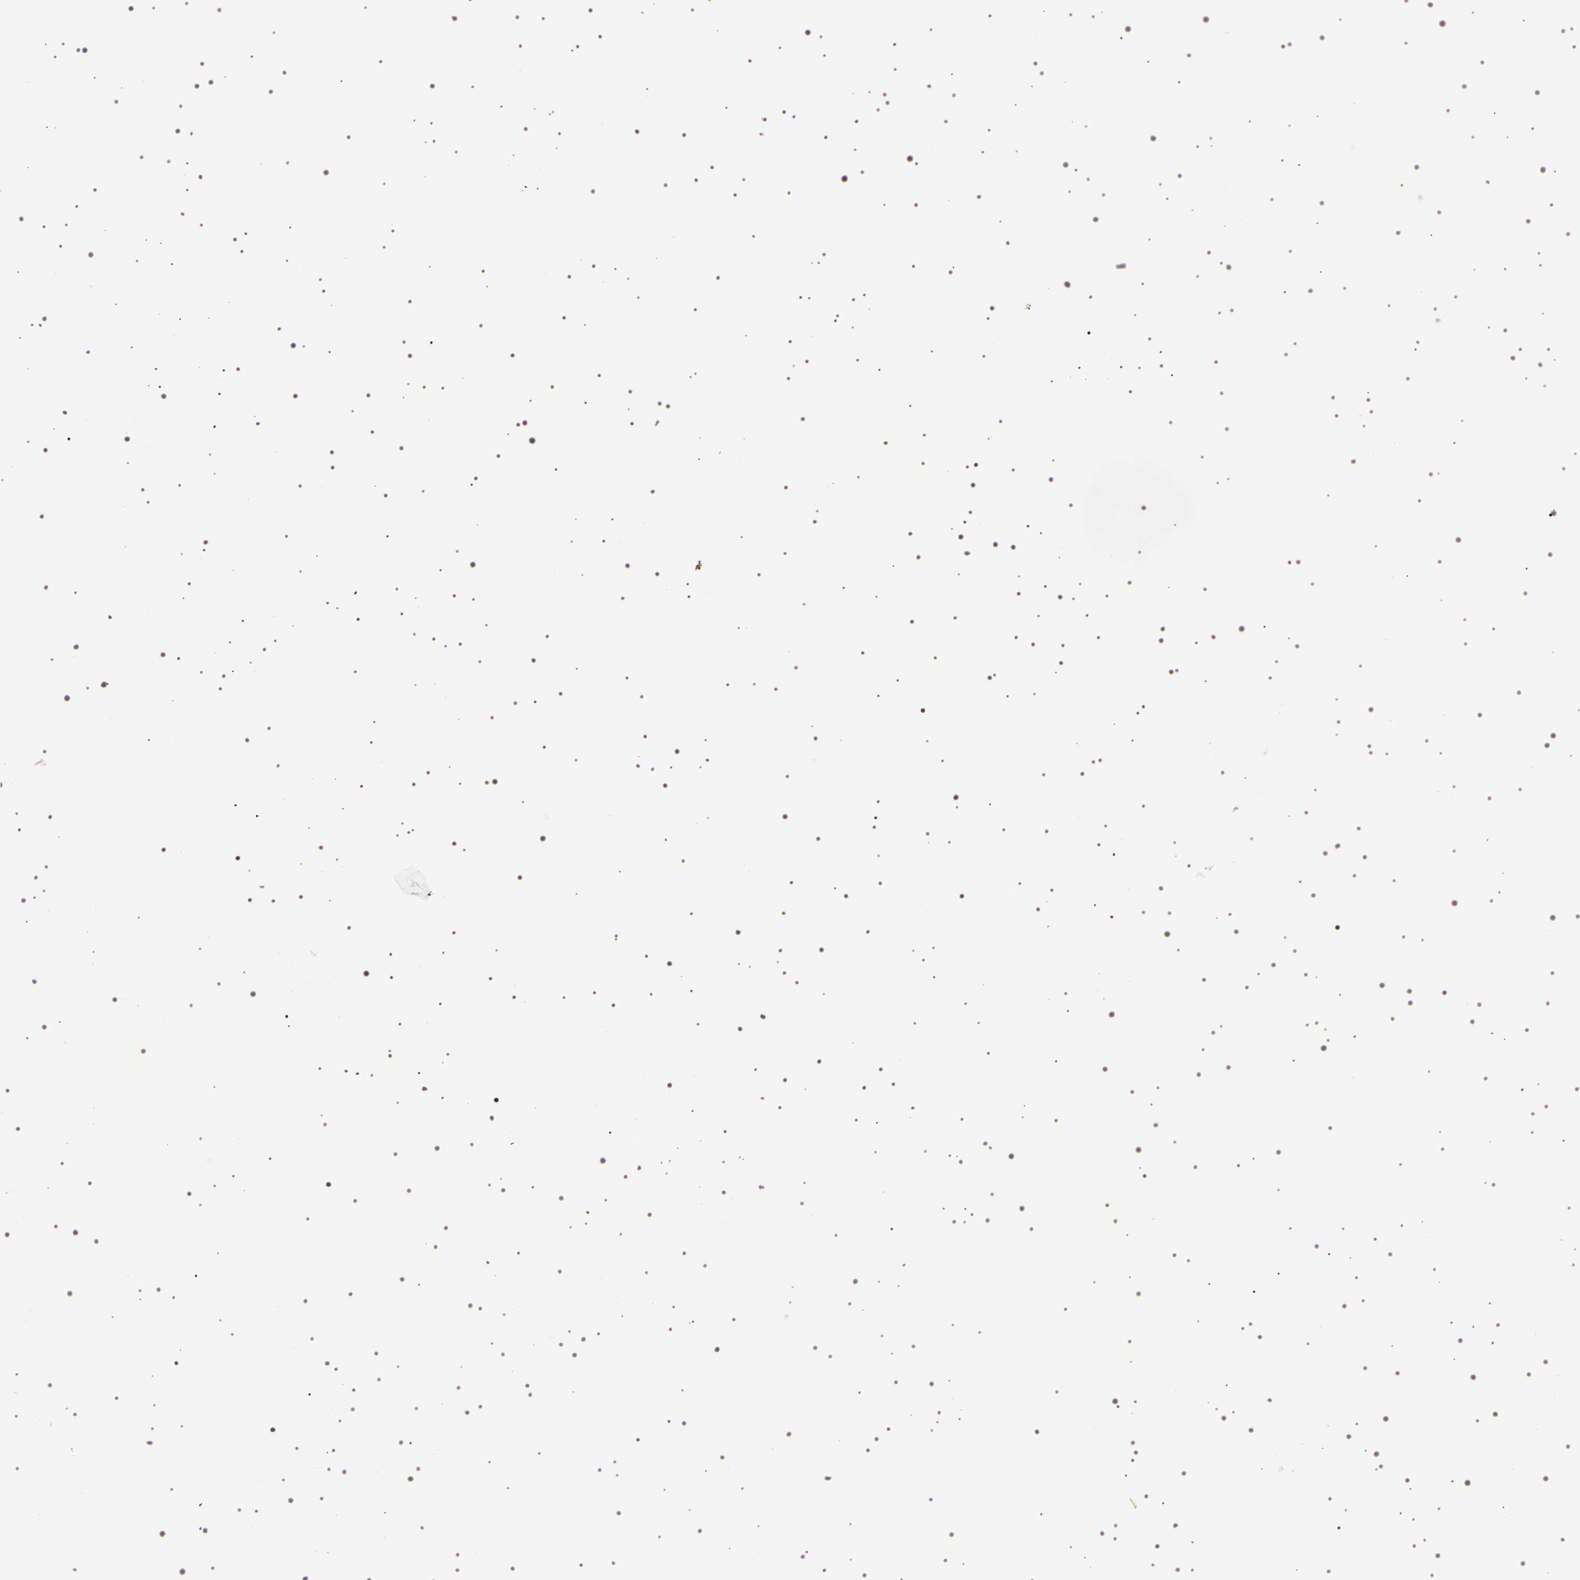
{"staining": {"intensity": "moderate", "quantity": ">75%", "location": "nuclear"}, "tissue": "prostate cancer", "cell_type": "Tumor cells", "image_type": "cancer", "snomed": [{"axis": "morphology", "description": "Adenocarcinoma, Medium grade"}, {"axis": "topography", "description": "Prostate"}], "caption": "This photomicrograph shows immunohistochemistry (IHC) staining of prostate medium-grade adenocarcinoma, with medium moderate nuclear expression in approximately >75% of tumor cells.", "gene": "GNL3", "patient": {"sex": "male", "age": 53}}